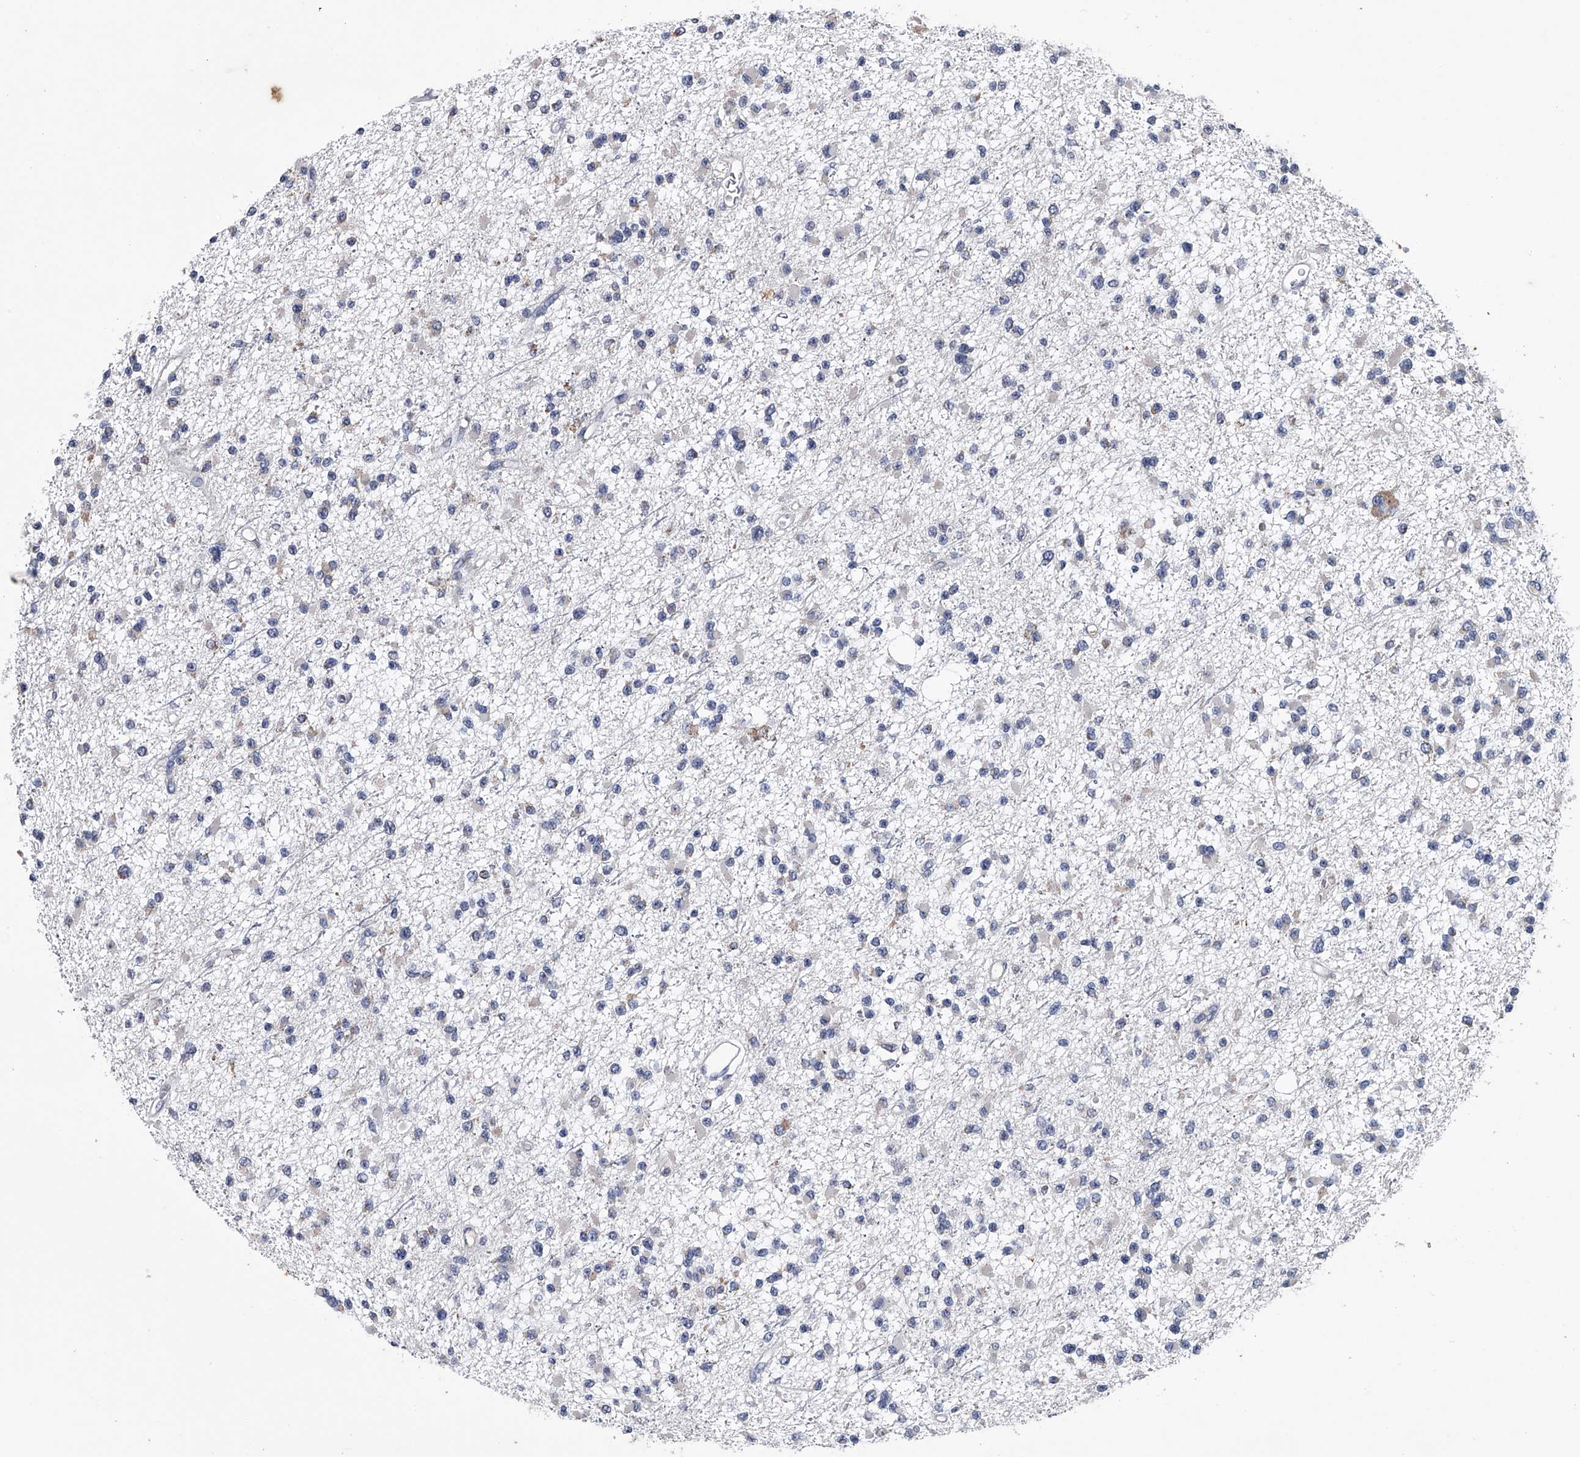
{"staining": {"intensity": "negative", "quantity": "none", "location": "none"}, "tissue": "glioma", "cell_type": "Tumor cells", "image_type": "cancer", "snomed": [{"axis": "morphology", "description": "Glioma, malignant, Low grade"}, {"axis": "topography", "description": "Brain"}], "caption": "Protein analysis of glioma displays no significant staining in tumor cells.", "gene": "OAT", "patient": {"sex": "female", "age": 22}}